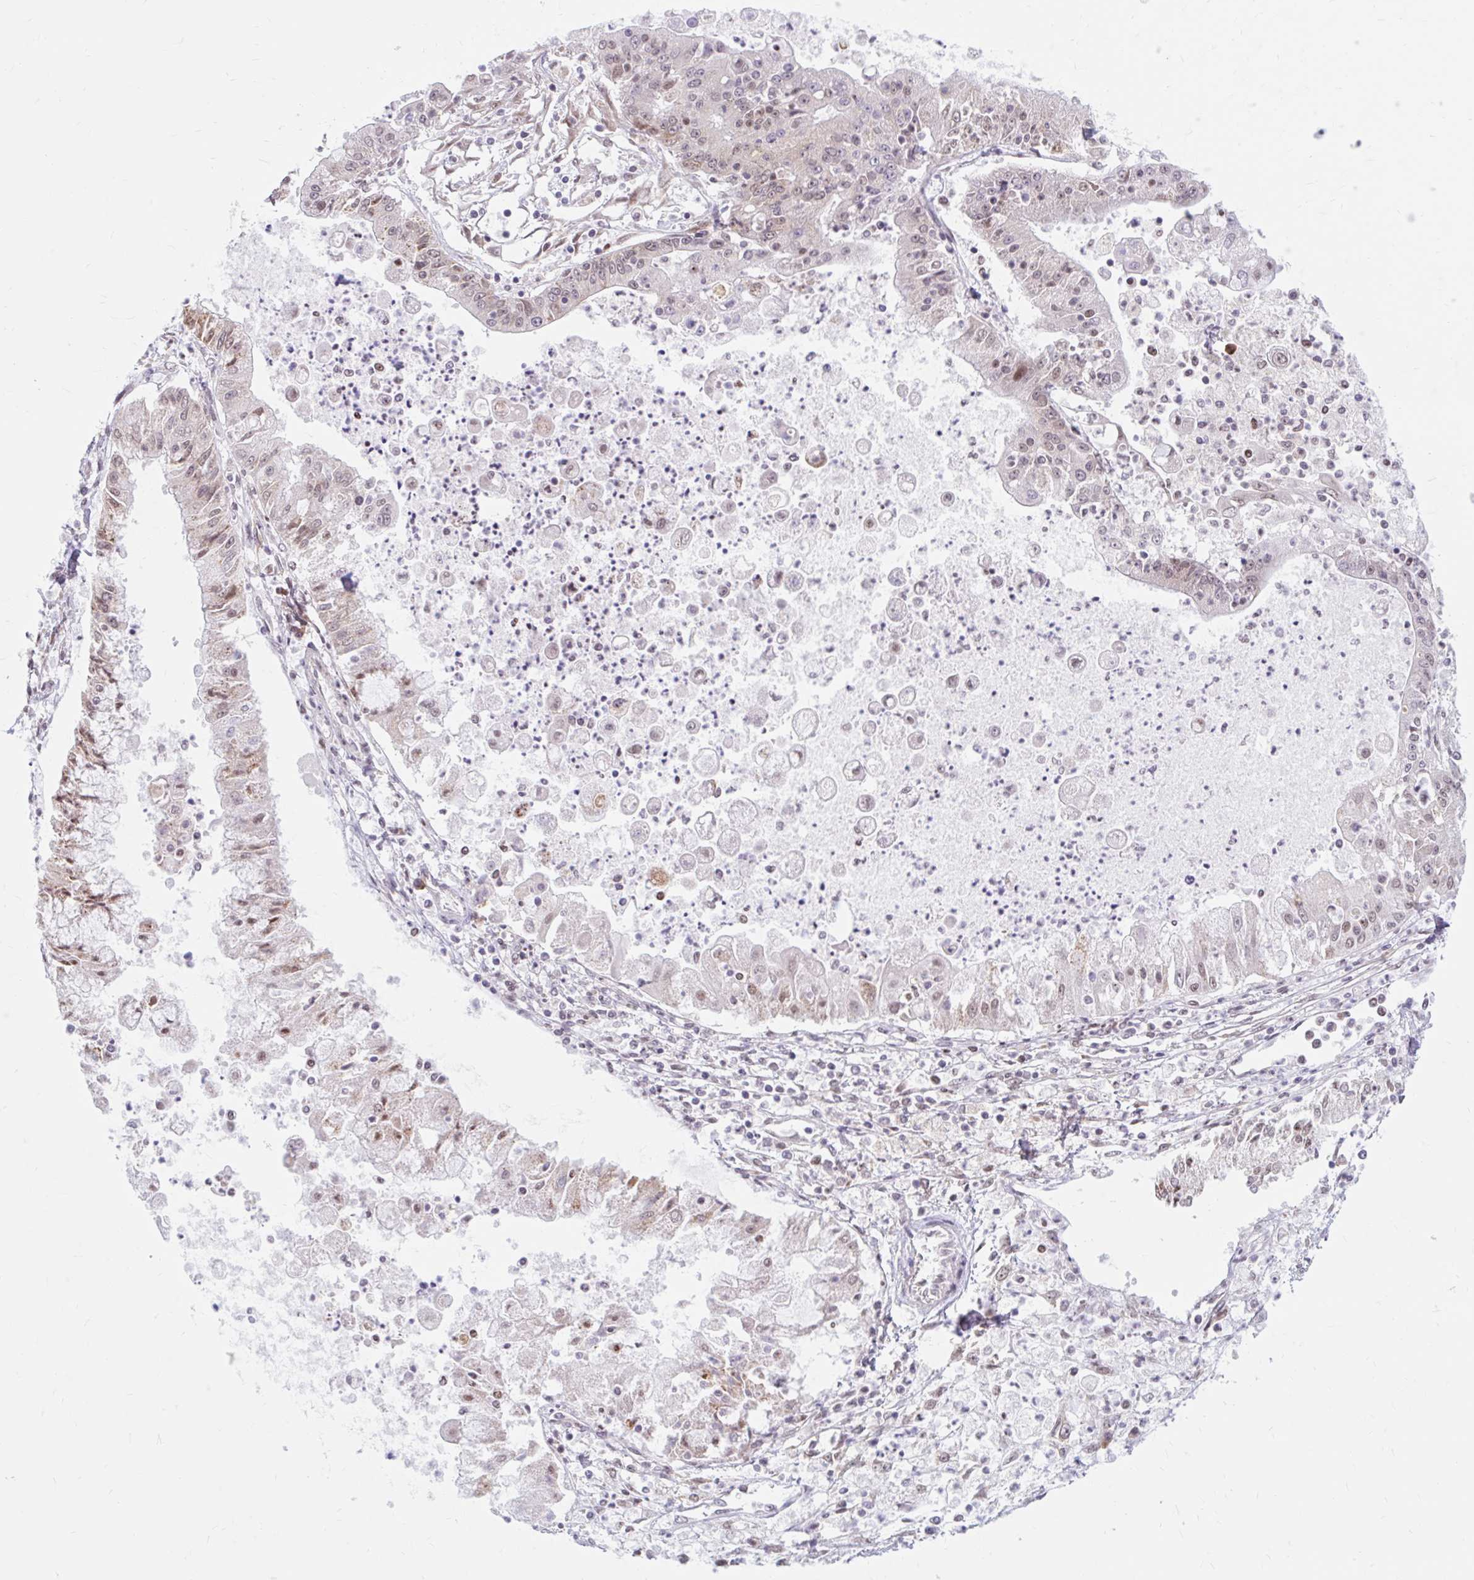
{"staining": {"intensity": "weak", "quantity": "<25%", "location": "nuclear"}, "tissue": "ovarian cancer", "cell_type": "Tumor cells", "image_type": "cancer", "snomed": [{"axis": "morphology", "description": "Cystadenocarcinoma, mucinous, NOS"}, {"axis": "topography", "description": "Ovary"}], "caption": "Immunohistochemistry histopathology image of neoplastic tissue: ovarian cancer stained with DAB (3,3'-diaminobenzidine) shows no significant protein staining in tumor cells.", "gene": "SRSF10", "patient": {"sex": "female", "age": 70}}